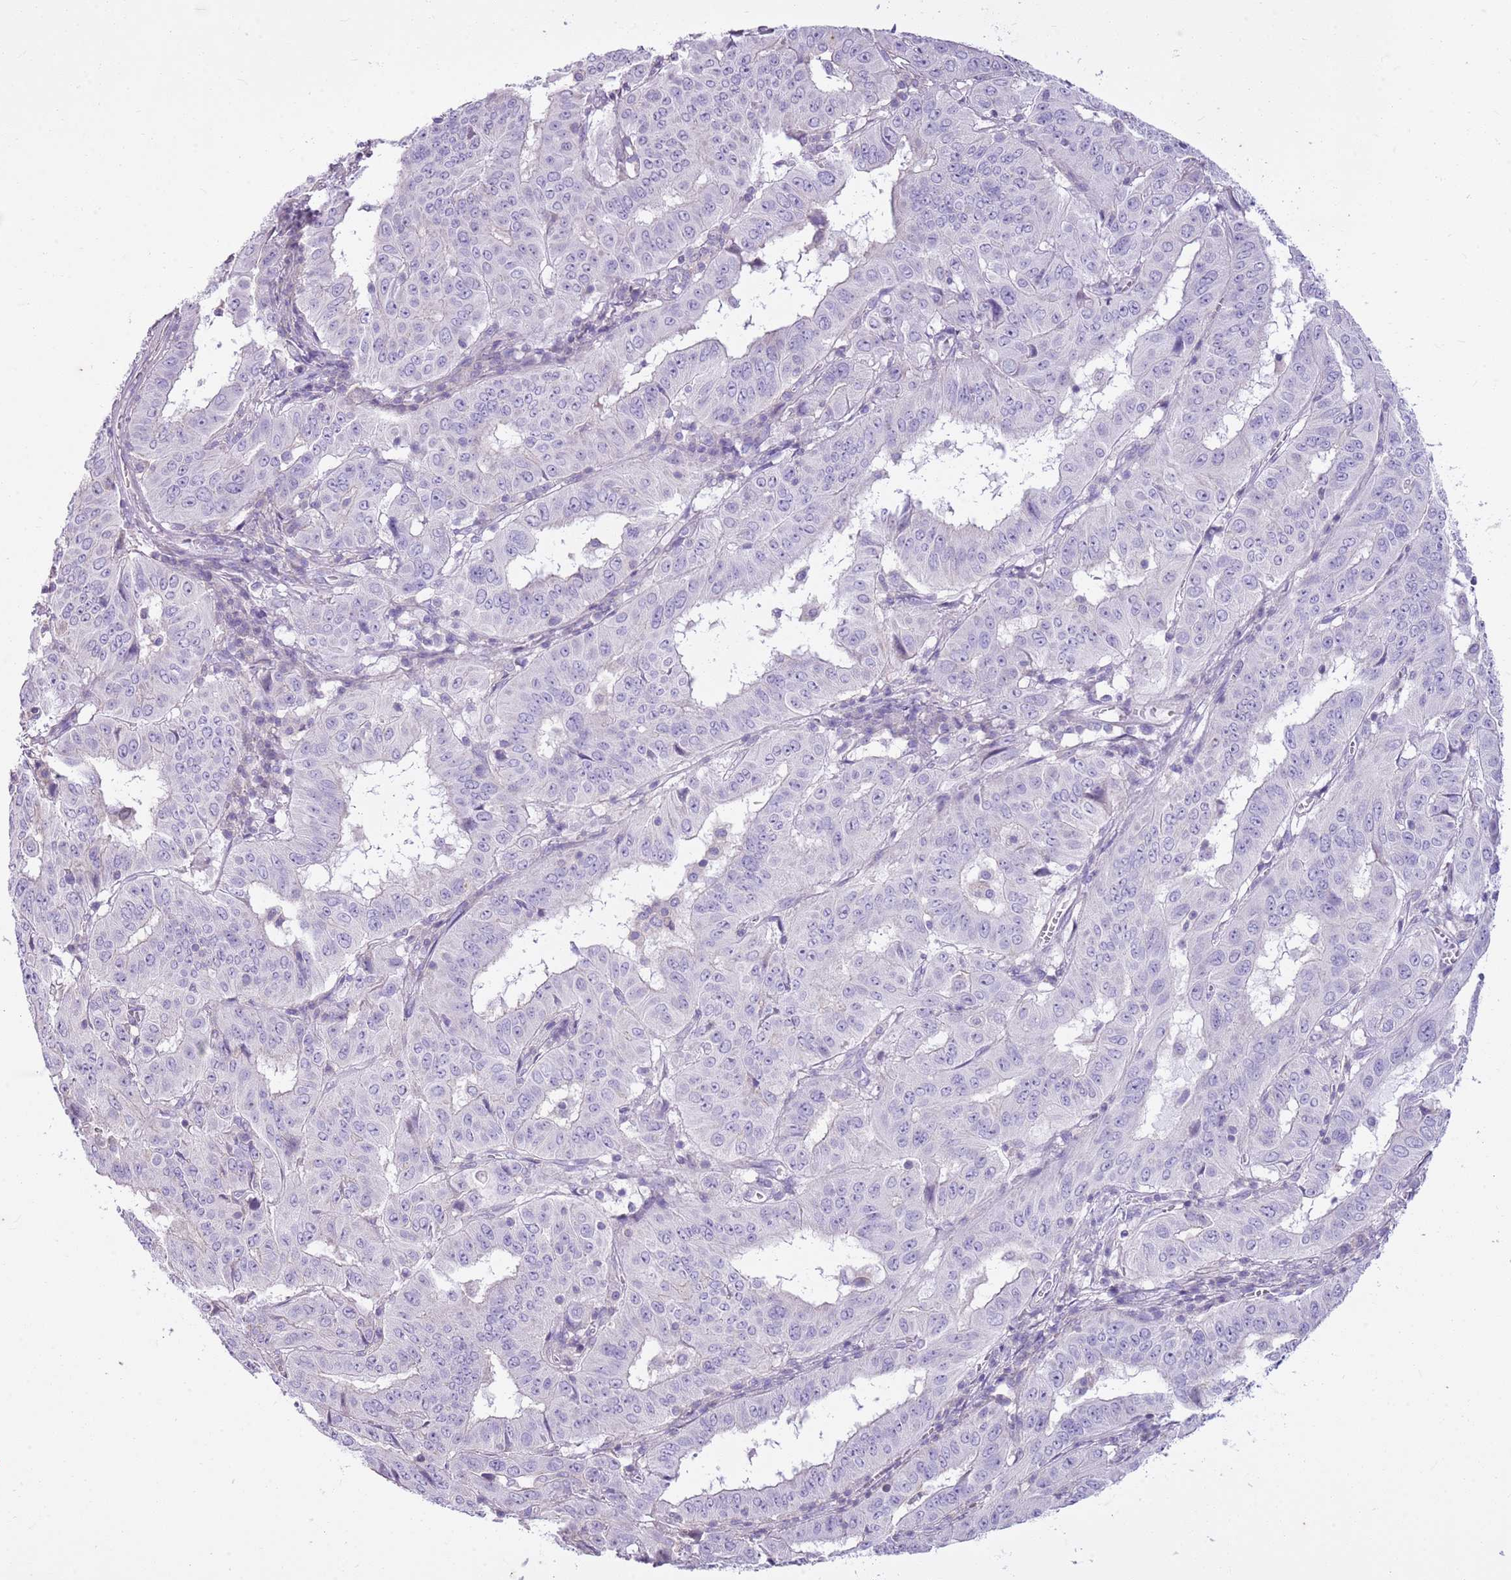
{"staining": {"intensity": "negative", "quantity": "none", "location": "none"}, "tissue": "pancreatic cancer", "cell_type": "Tumor cells", "image_type": "cancer", "snomed": [{"axis": "morphology", "description": "Adenocarcinoma, NOS"}, {"axis": "topography", "description": "Pancreas"}], "caption": "Protein analysis of pancreatic cancer demonstrates no significant expression in tumor cells.", "gene": "CNPPD1", "patient": {"sex": "male", "age": 63}}